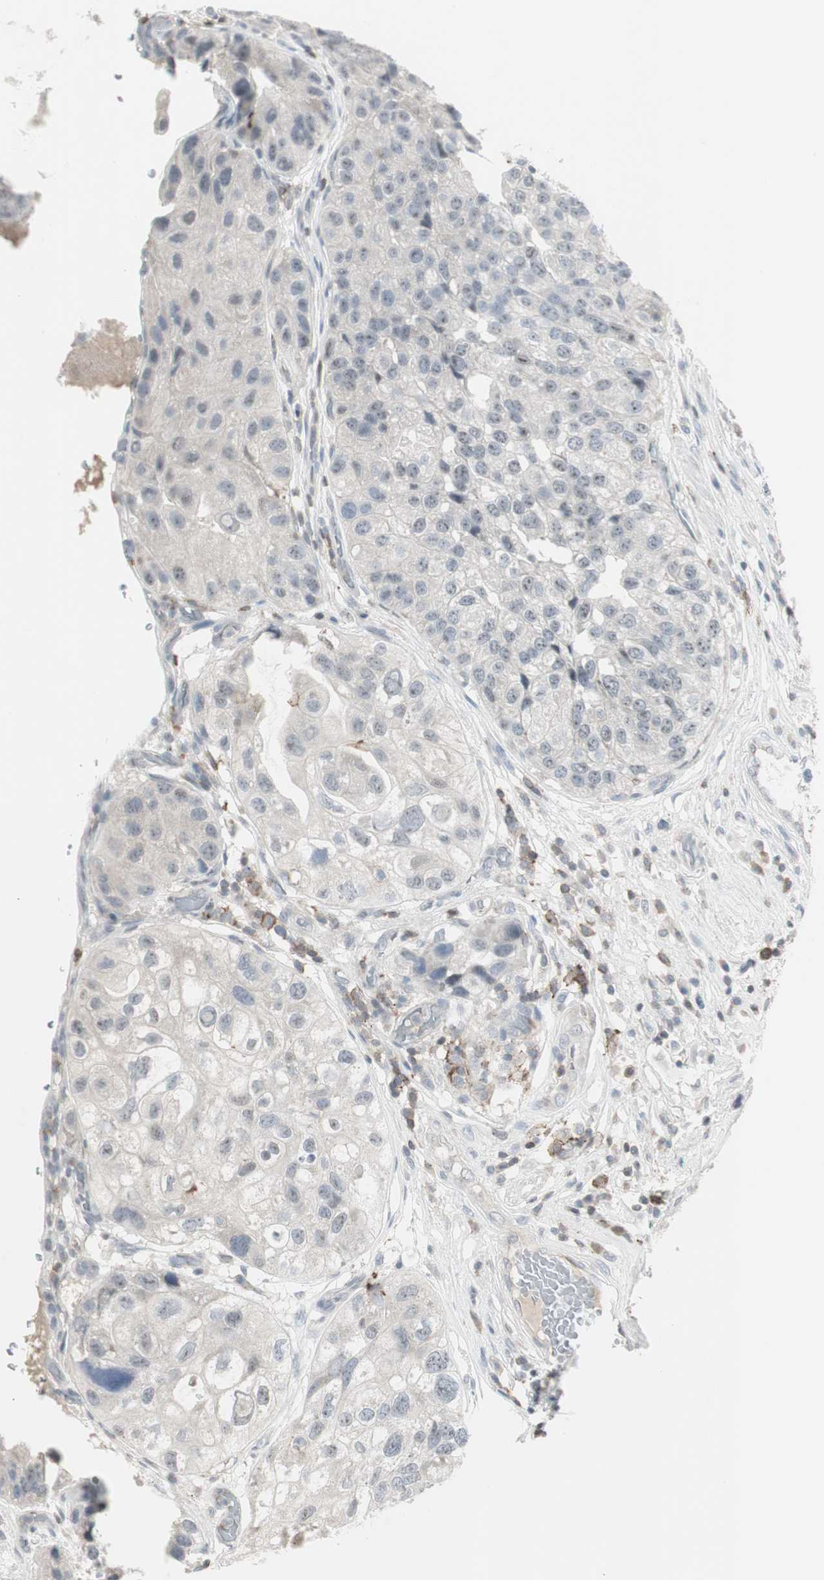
{"staining": {"intensity": "negative", "quantity": "none", "location": "none"}, "tissue": "urothelial cancer", "cell_type": "Tumor cells", "image_type": "cancer", "snomed": [{"axis": "morphology", "description": "Urothelial carcinoma, High grade"}, {"axis": "topography", "description": "Urinary bladder"}], "caption": "There is no significant expression in tumor cells of high-grade urothelial carcinoma.", "gene": "MAP4K4", "patient": {"sex": "female", "age": 64}}